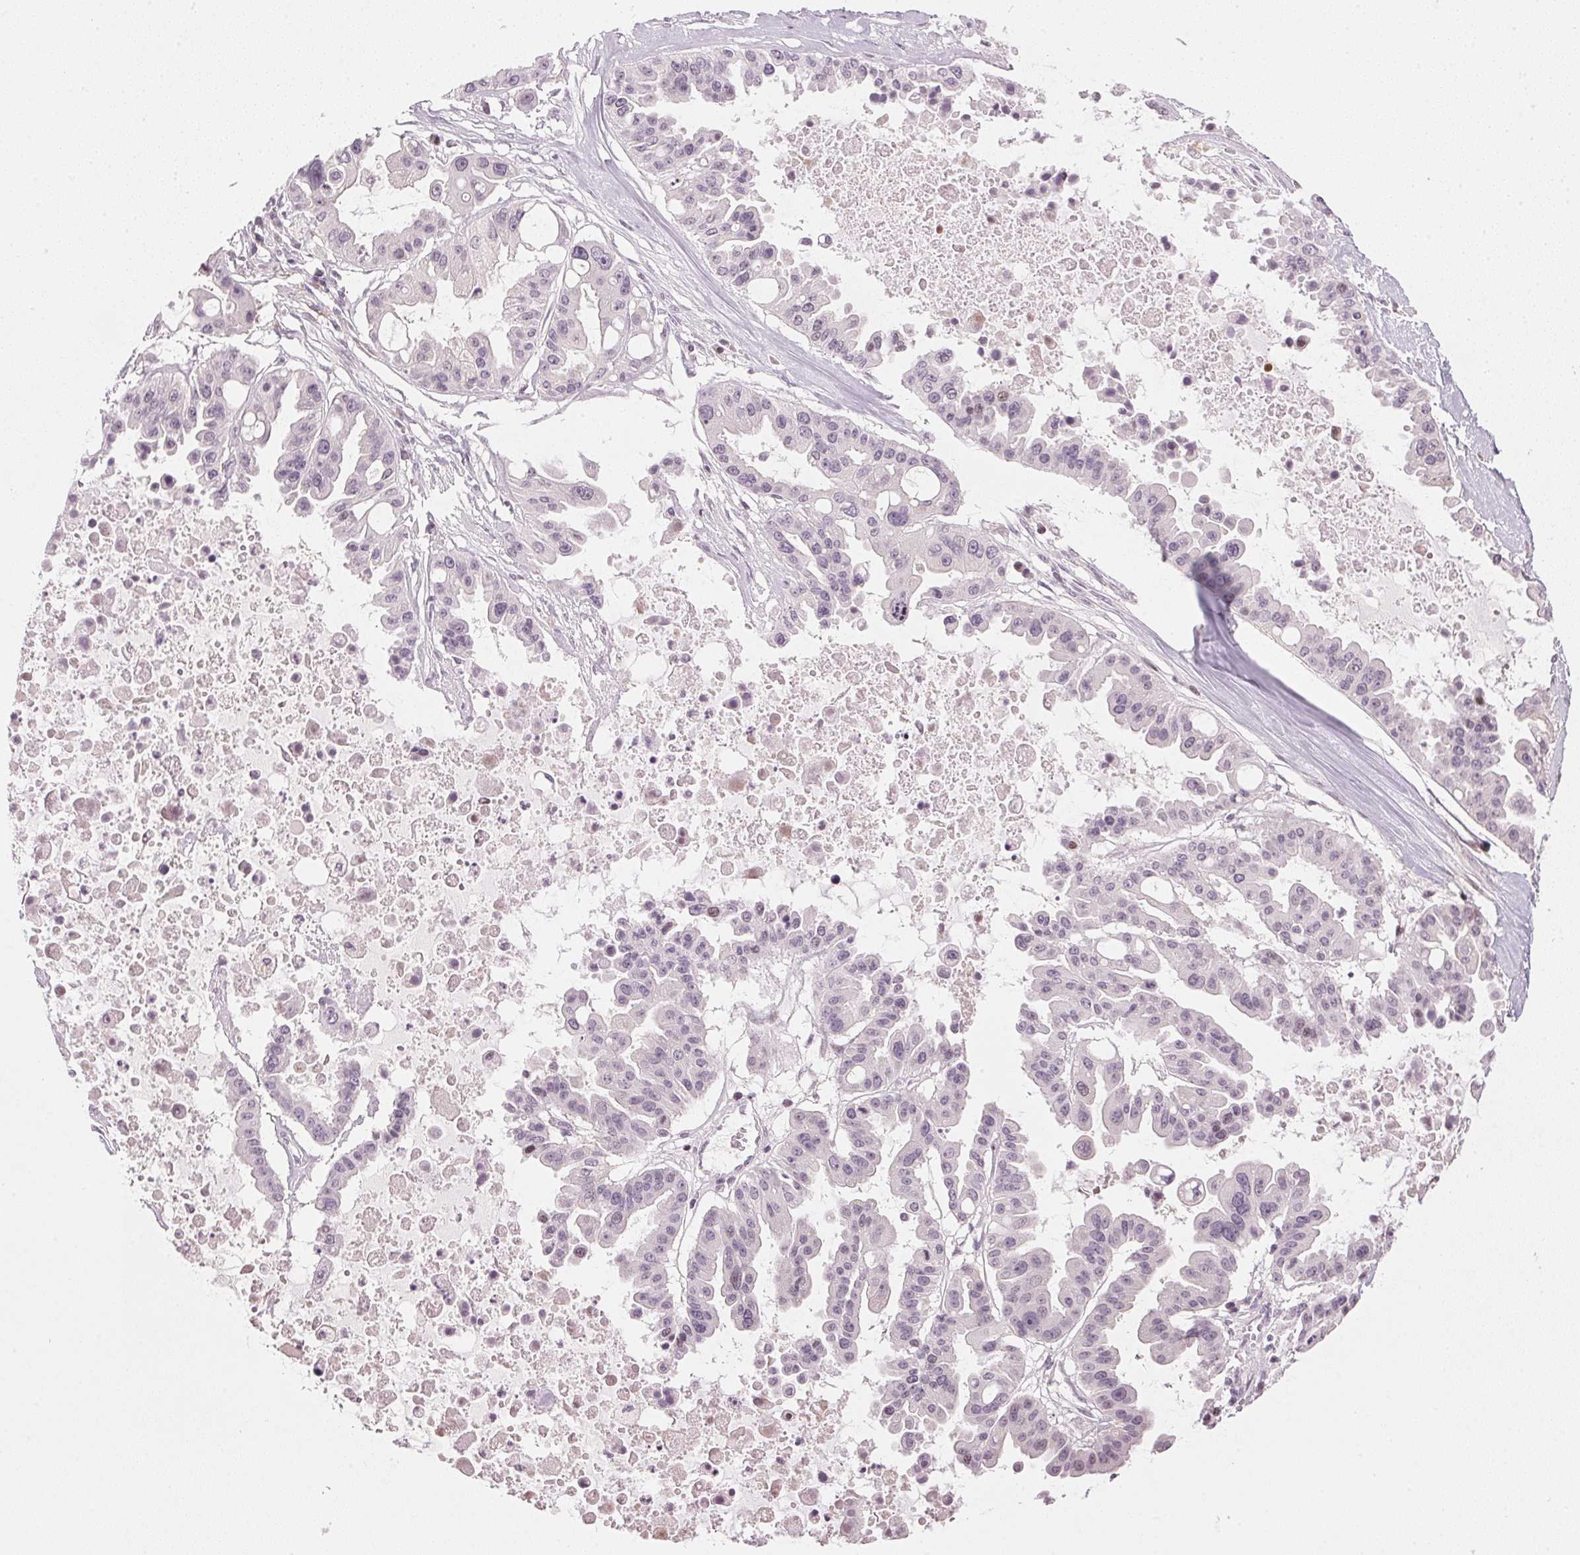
{"staining": {"intensity": "negative", "quantity": "none", "location": "none"}, "tissue": "ovarian cancer", "cell_type": "Tumor cells", "image_type": "cancer", "snomed": [{"axis": "morphology", "description": "Cystadenocarcinoma, serous, NOS"}, {"axis": "topography", "description": "Ovary"}], "caption": "Immunohistochemical staining of human serous cystadenocarcinoma (ovarian) exhibits no significant expression in tumor cells. (DAB (3,3'-diaminobenzidine) immunohistochemistry with hematoxylin counter stain).", "gene": "SFRP4", "patient": {"sex": "female", "age": 56}}